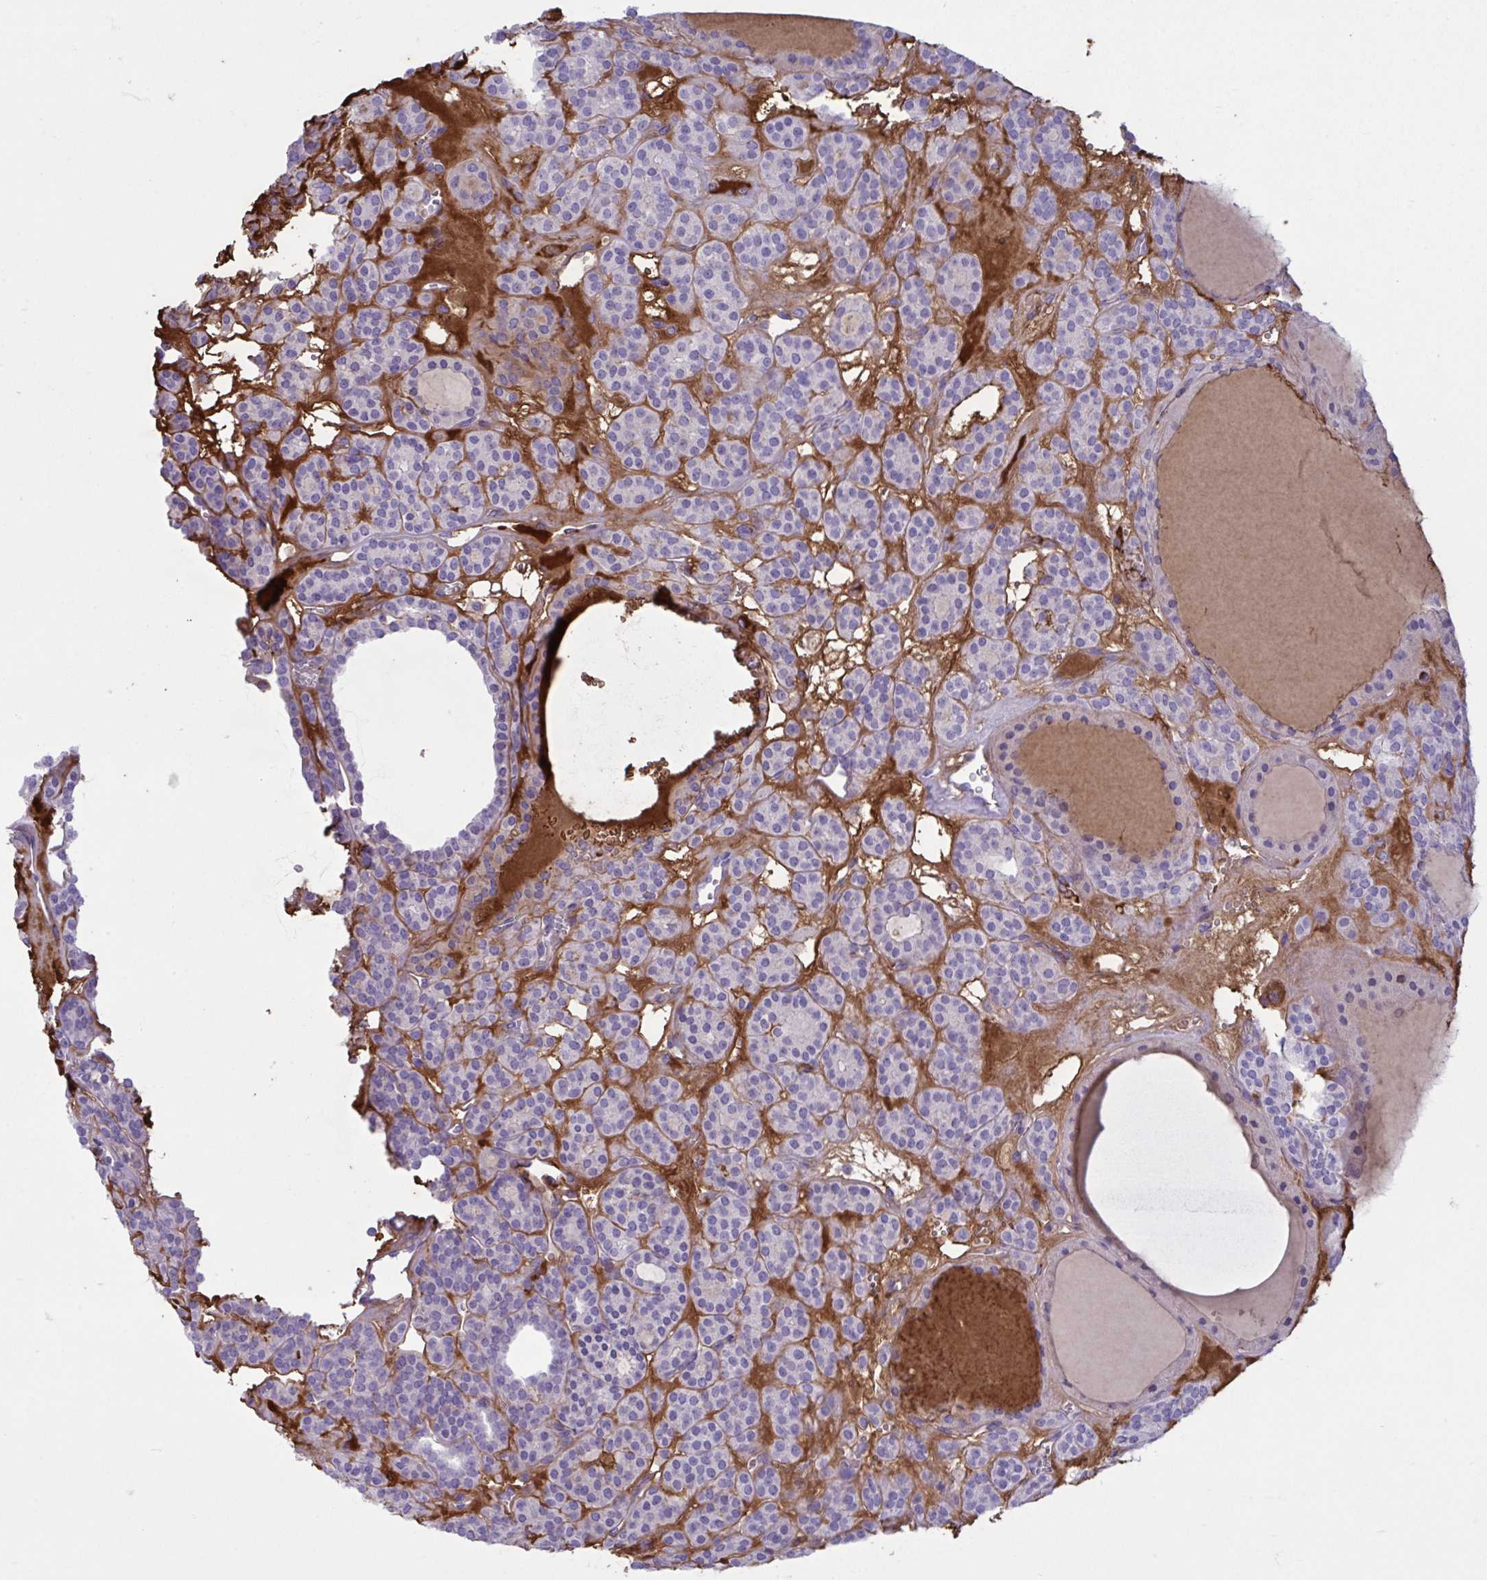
{"staining": {"intensity": "negative", "quantity": "none", "location": "none"}, "tissue": "thyroid cancer", "cell_type": "Tumor cells", "image_type": "cancer", "snomed": [{"axis": "morphology", "description": "Follicular adenoma carcinoma, NOS"}, {"axis": "topography", "description": "Thyroid gland"}], "caption": "The immunohistochemistry histopathology image has no significant positivity in tumor cells of follicular adenoma carcinoma (thyroid) tissue.", "gene": "IL1R1", "patient": {"sex": "female", "age": 63}}